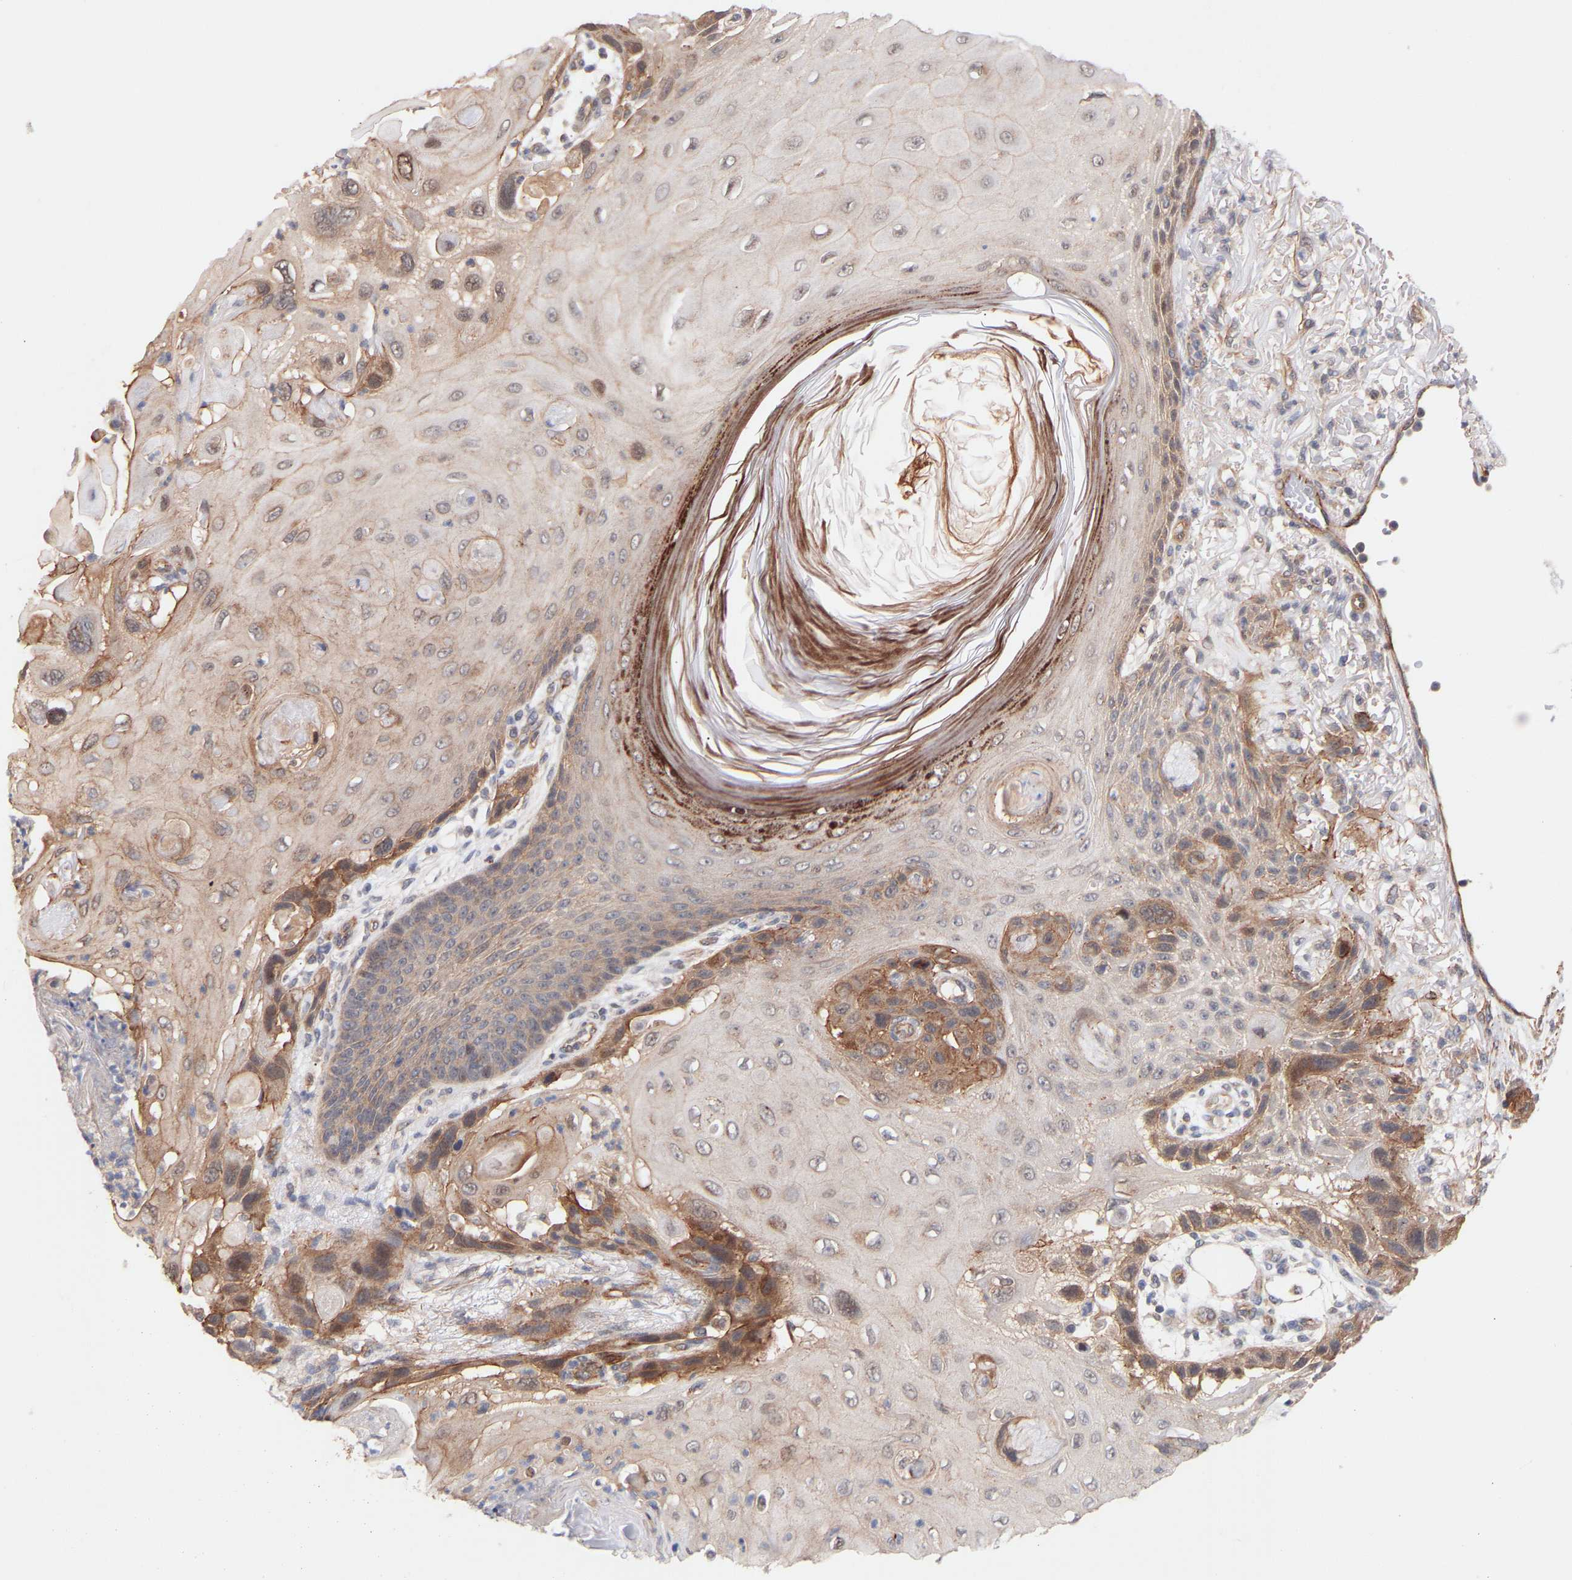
{"staining": {"intensity": "moderate", "quantity": "25%-75%", "location": "cytoplasmic/membranous"}, "tissue": "skin cancer", "cell_type": "Tumor cells", "image_type": "cancer", "snomed": [{"axis": "morphology", "description": "Squamous cell carcinoma, NOS"}, {"axis": "topography", "description": "Skin"}], "caption": "Immunohistochemistry image of squamous cell carcinoma (skin) stained for a protein (brown), which exhibits medium levels of moderate cytoplasmic/membranous staining in approximately 25%-75% of tumor cells.", "gene": "PDLIM5", "patient": {"sex": "female", "age": 77}}